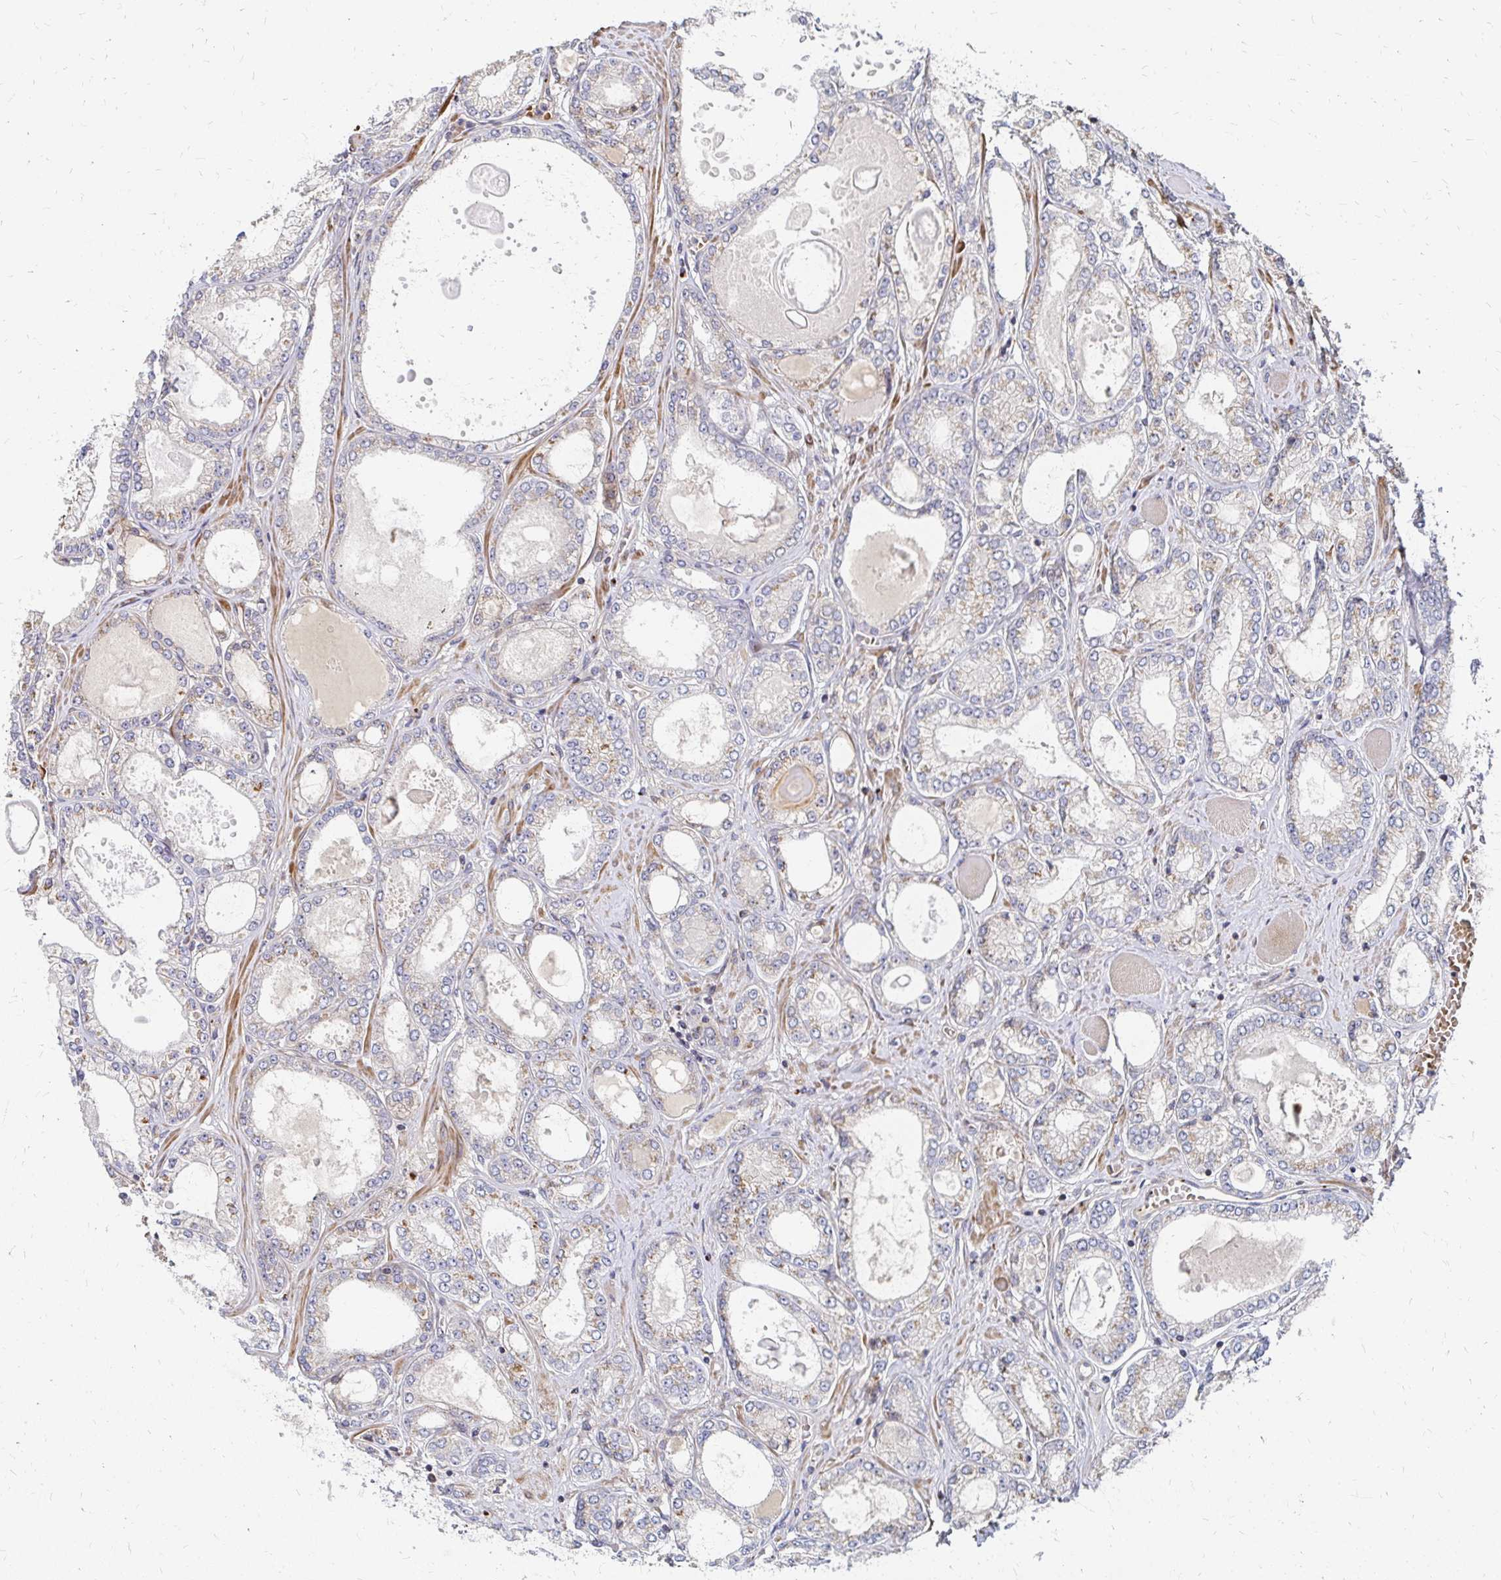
{"staining": {"intensity": "weak", "quantity": "<25%", "location": "cytoplasmic/membranous"}, "tissue": "prostate cancer", "cell_type": "Tumor cells", "image_type": "cancer", "snomed": [{"axis": "morphology", "description": "Adenocarcinoma, High grade"}, {"axis": "topography", "description": "Prostate"}], "caption": "High magnification brightfield microscopy of prostate cancer stained with DAB (3,3'-diaminobenzidine) (brown) and counterstained with hematoxylin (blue): tumor cells show no significant staining.", "gene": "MAN1A1", "patient": {"sex": "male", "age": 68}}